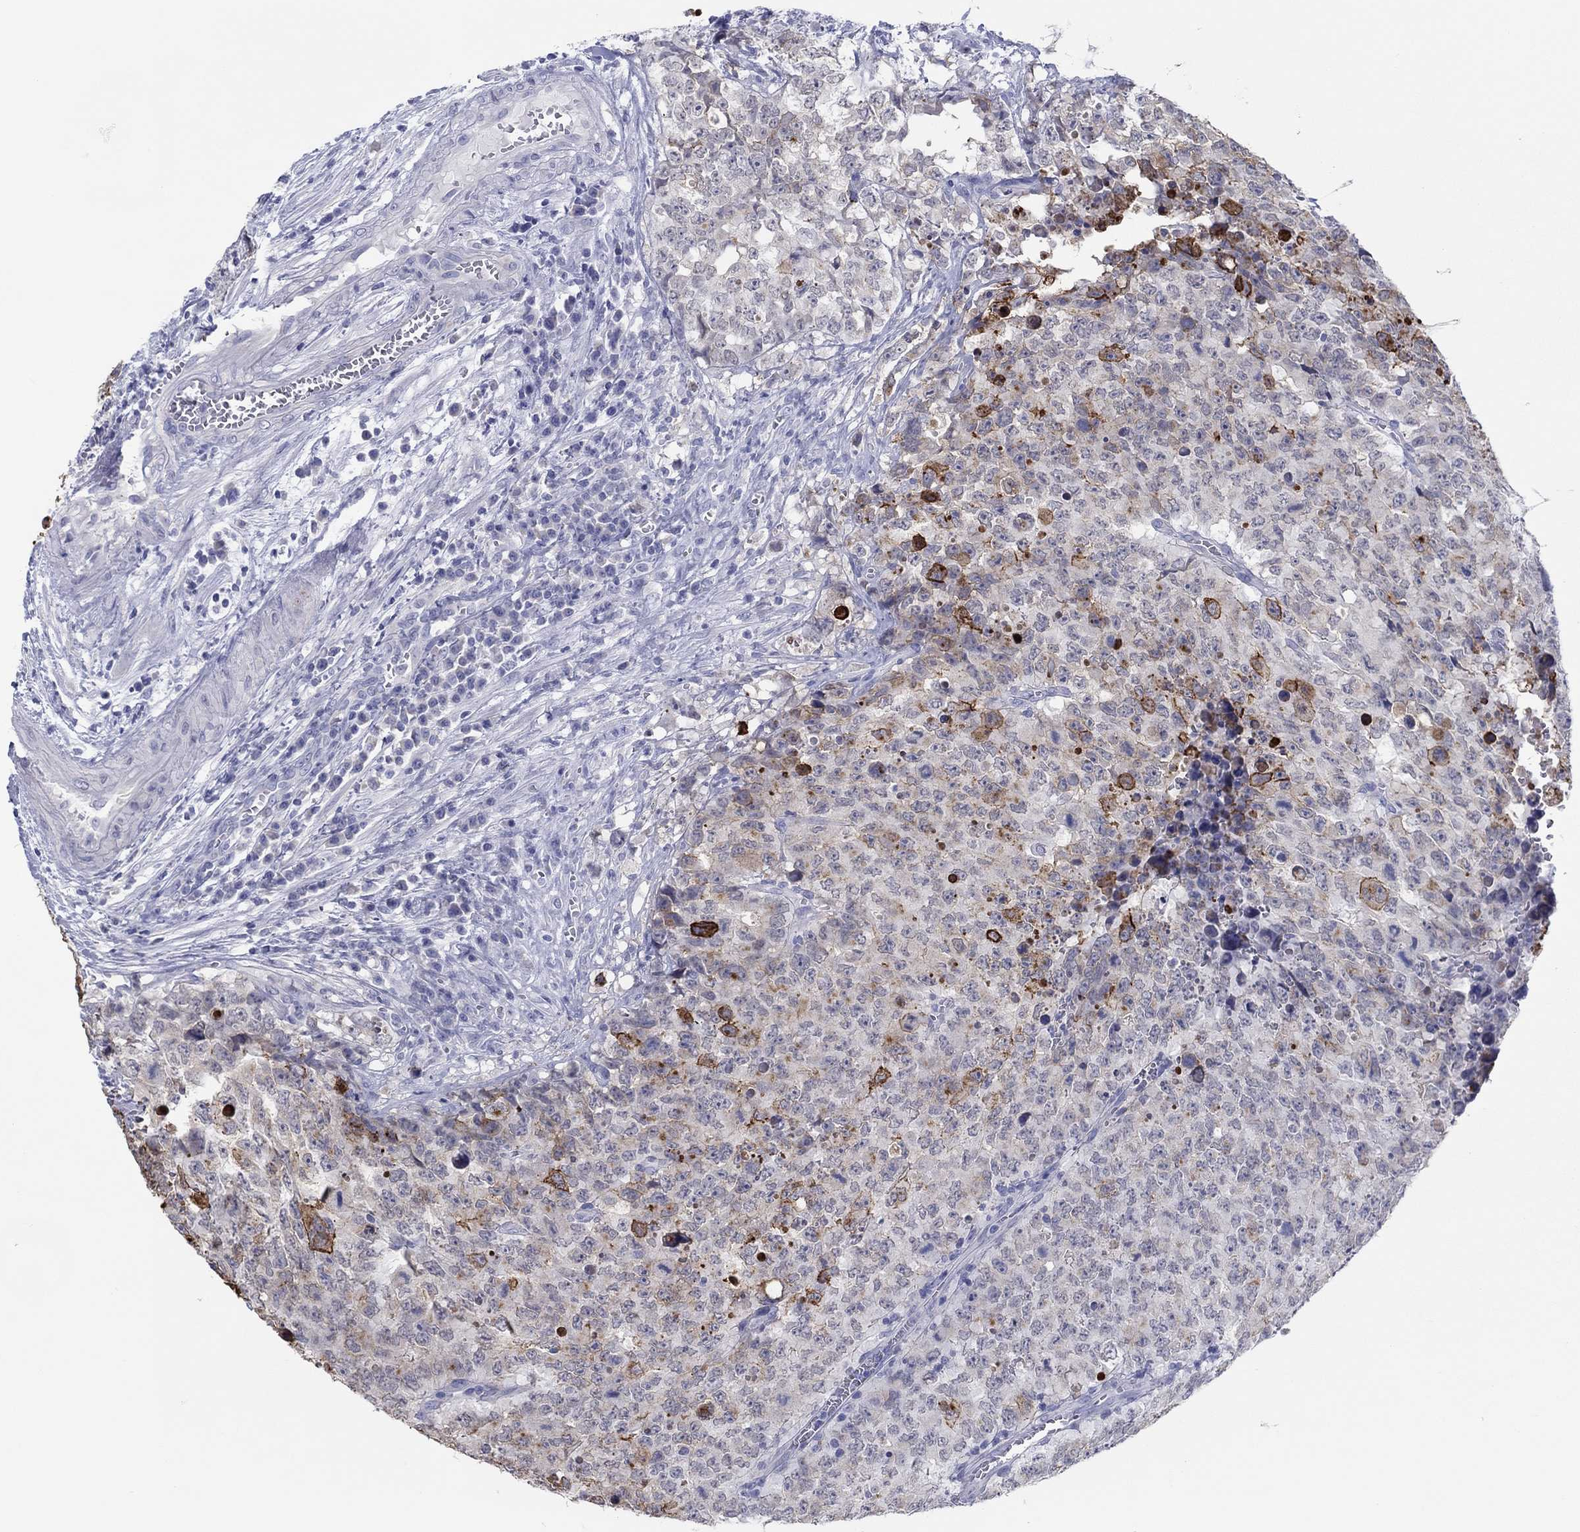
{"staining": {"intensity": "strong", "quantity": "<25%", "location": "cytoplasmic/membranous"}, "tissue": "testis cancer", "cell_type": "Tumor cells", "image_type": "cancer", "snomed": [{"axis": "morphology", "description": "Carcinoma, Embryonal, NOS"}, {"axis": "topography", "description": "Testis"}], "caption": "Strong cytoplasmic/membranous positivity for a protein is appreciated in about <25% of tumor cells of embryonal carcinoma (testis) using immunohistochemistry (IHC).", "gene": "ERICH3", "patient": {"sex": "male", "age": 23}}